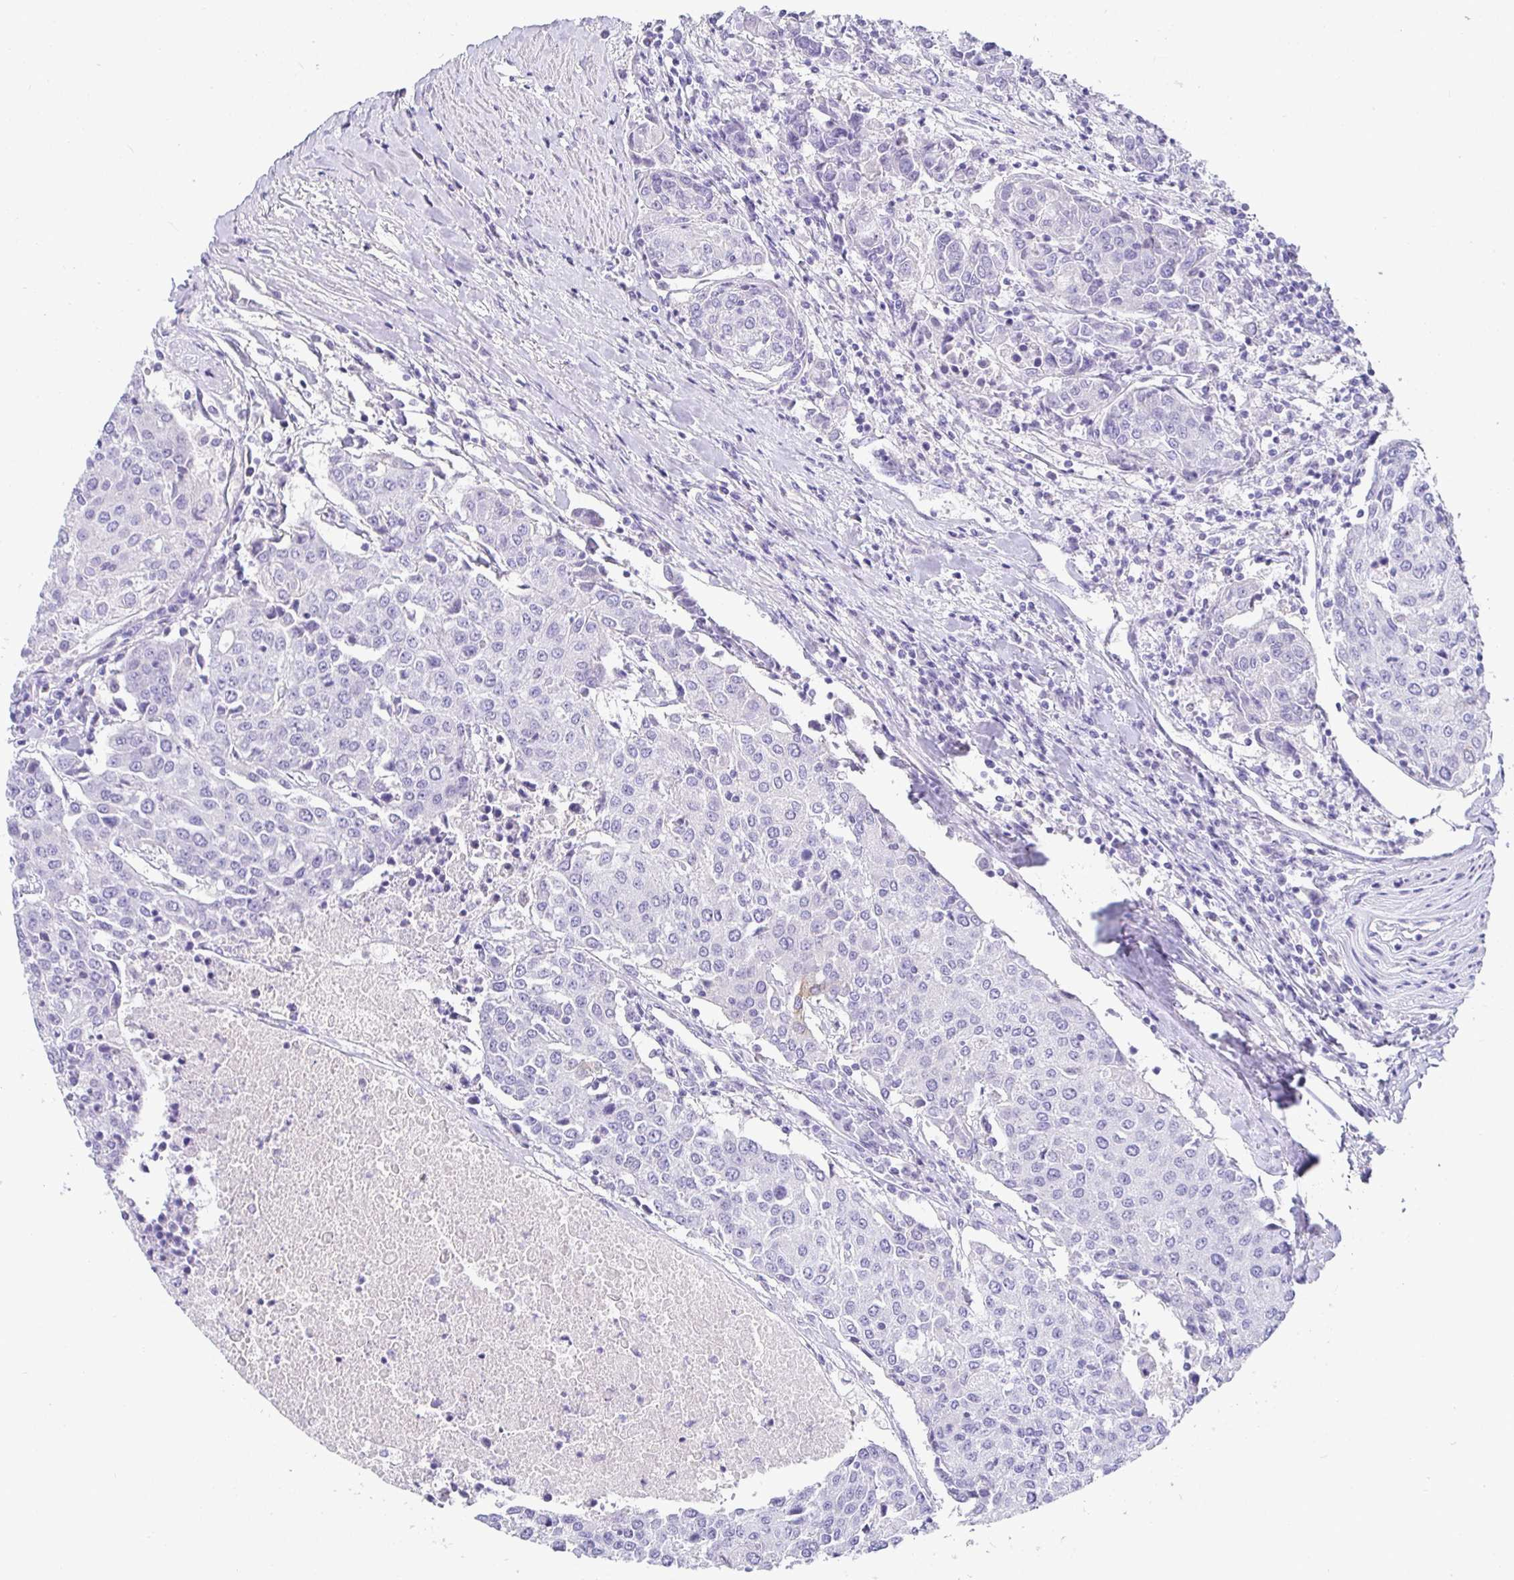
{"staining": {"intensity": "negative", "quantity": "none", "location": "none"}, "tissue": "urothelial cancer", "cell_type": "Tumor cells", "image_type": "cancer", "snomed": [{"axis": "morphology", "description": "Urothelial carcinoma, High grade"}, {"axis": "topography", "description": "Urinary bladder"}], "caption": "Urothelial cancer stained for a protein using immunohistochemistry displays no positivity tumor cells.", "gene": "TMEM241", "patient": {"sex": "female", "age": 85}}